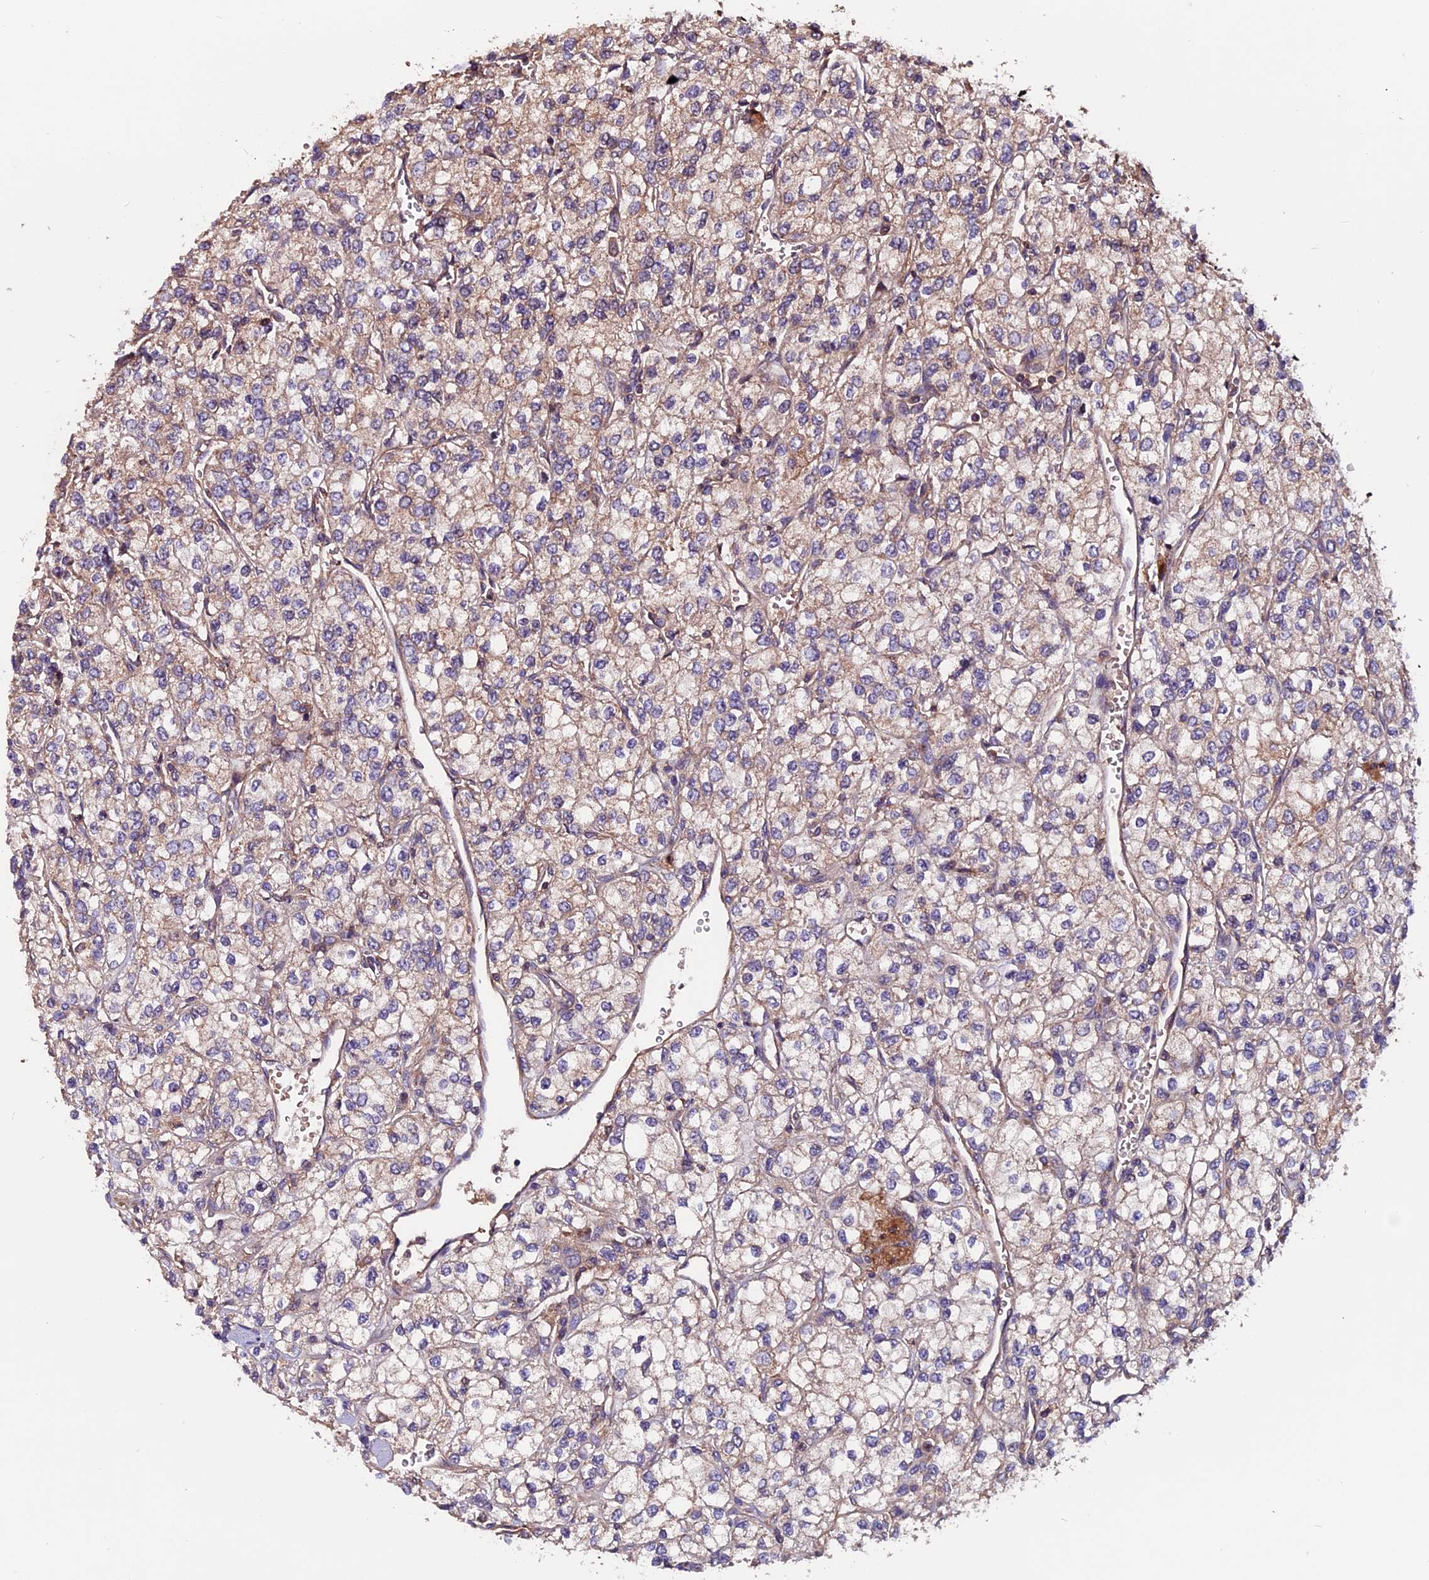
{"staining": {"intensity": "weak", "quantity": "25%-75%", "location": "cytoplasmic/membranous"}, "tissue": "renal cancer", "cell_type": "Tumor cells", "image_type": "cancer", "snomed": [{"axis": "morphology", "description": "Adenocarcinoma, NOS"}, {"axis": "topography", "description": "Kidney"}], "caption": "This photomicrograph demonstrates IHC staining of renal adenocarcinoma, with low weak cytoplasmic/membranous staining in about 25%-75% of tumor cells.", "gene": "ZNF598", "patient": {"sex": "male", "age": 80}}